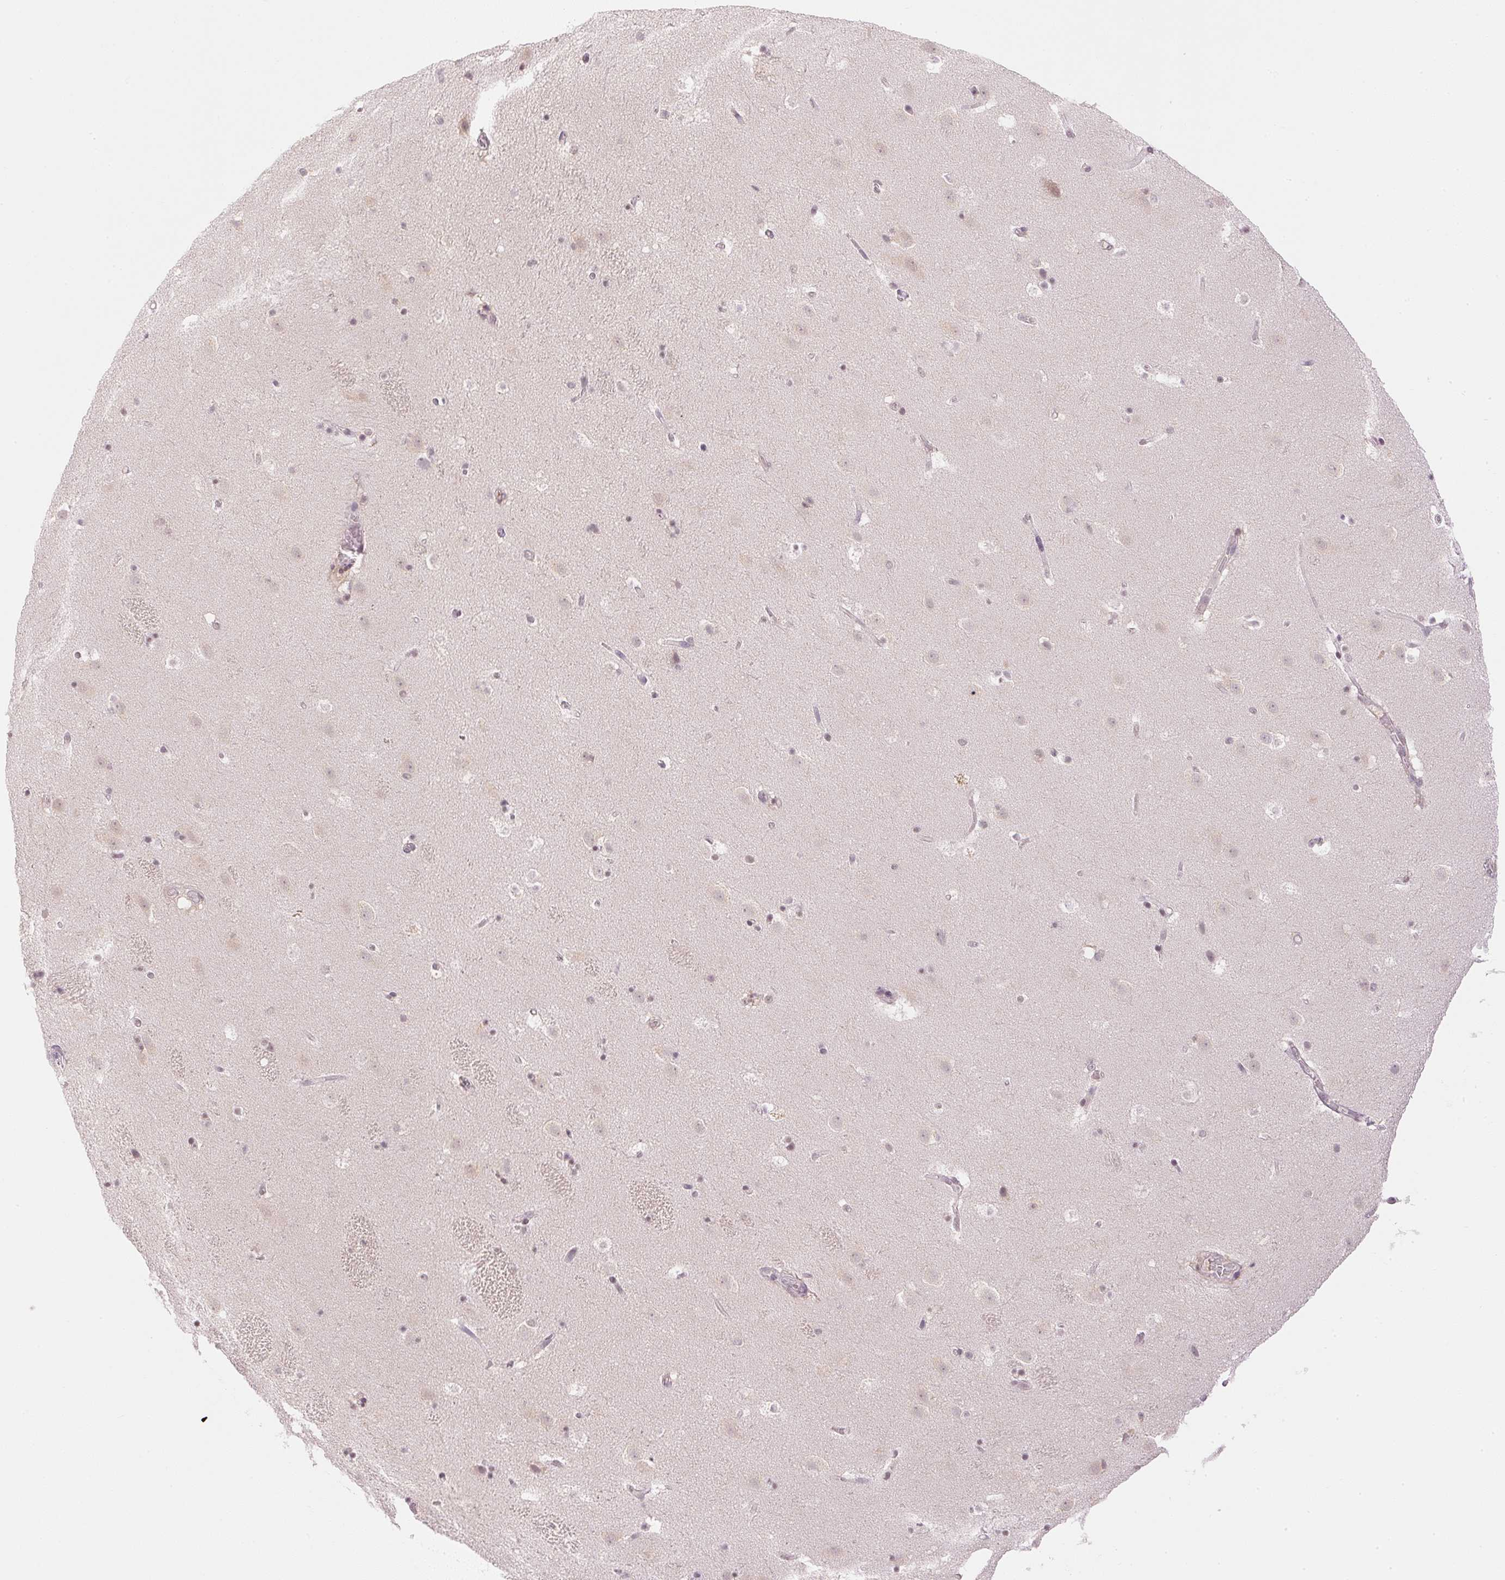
{"staining": {"intensity": "moderate", "quantity": "<25%", "location": "cytoplasmic/membranous"}, "tissue": "caudate", "cell_type": "Glial cells", "image_type": "normal", "snomed": [{"axis": "morphology", "description": "Normal tissue, NOS"}, {"axis": "topography", "description": "Lateral ventricle wall"}], "caption": "Caudate stained with DAB IHC shows low levels of moderate cytoplasmic/membranous expression in about <25% of glial cells. (Brightfield microscopy of DAB IHC at high magnification).", "gene": "KPRP", "patient": {"sex": "male", "age": 37}}